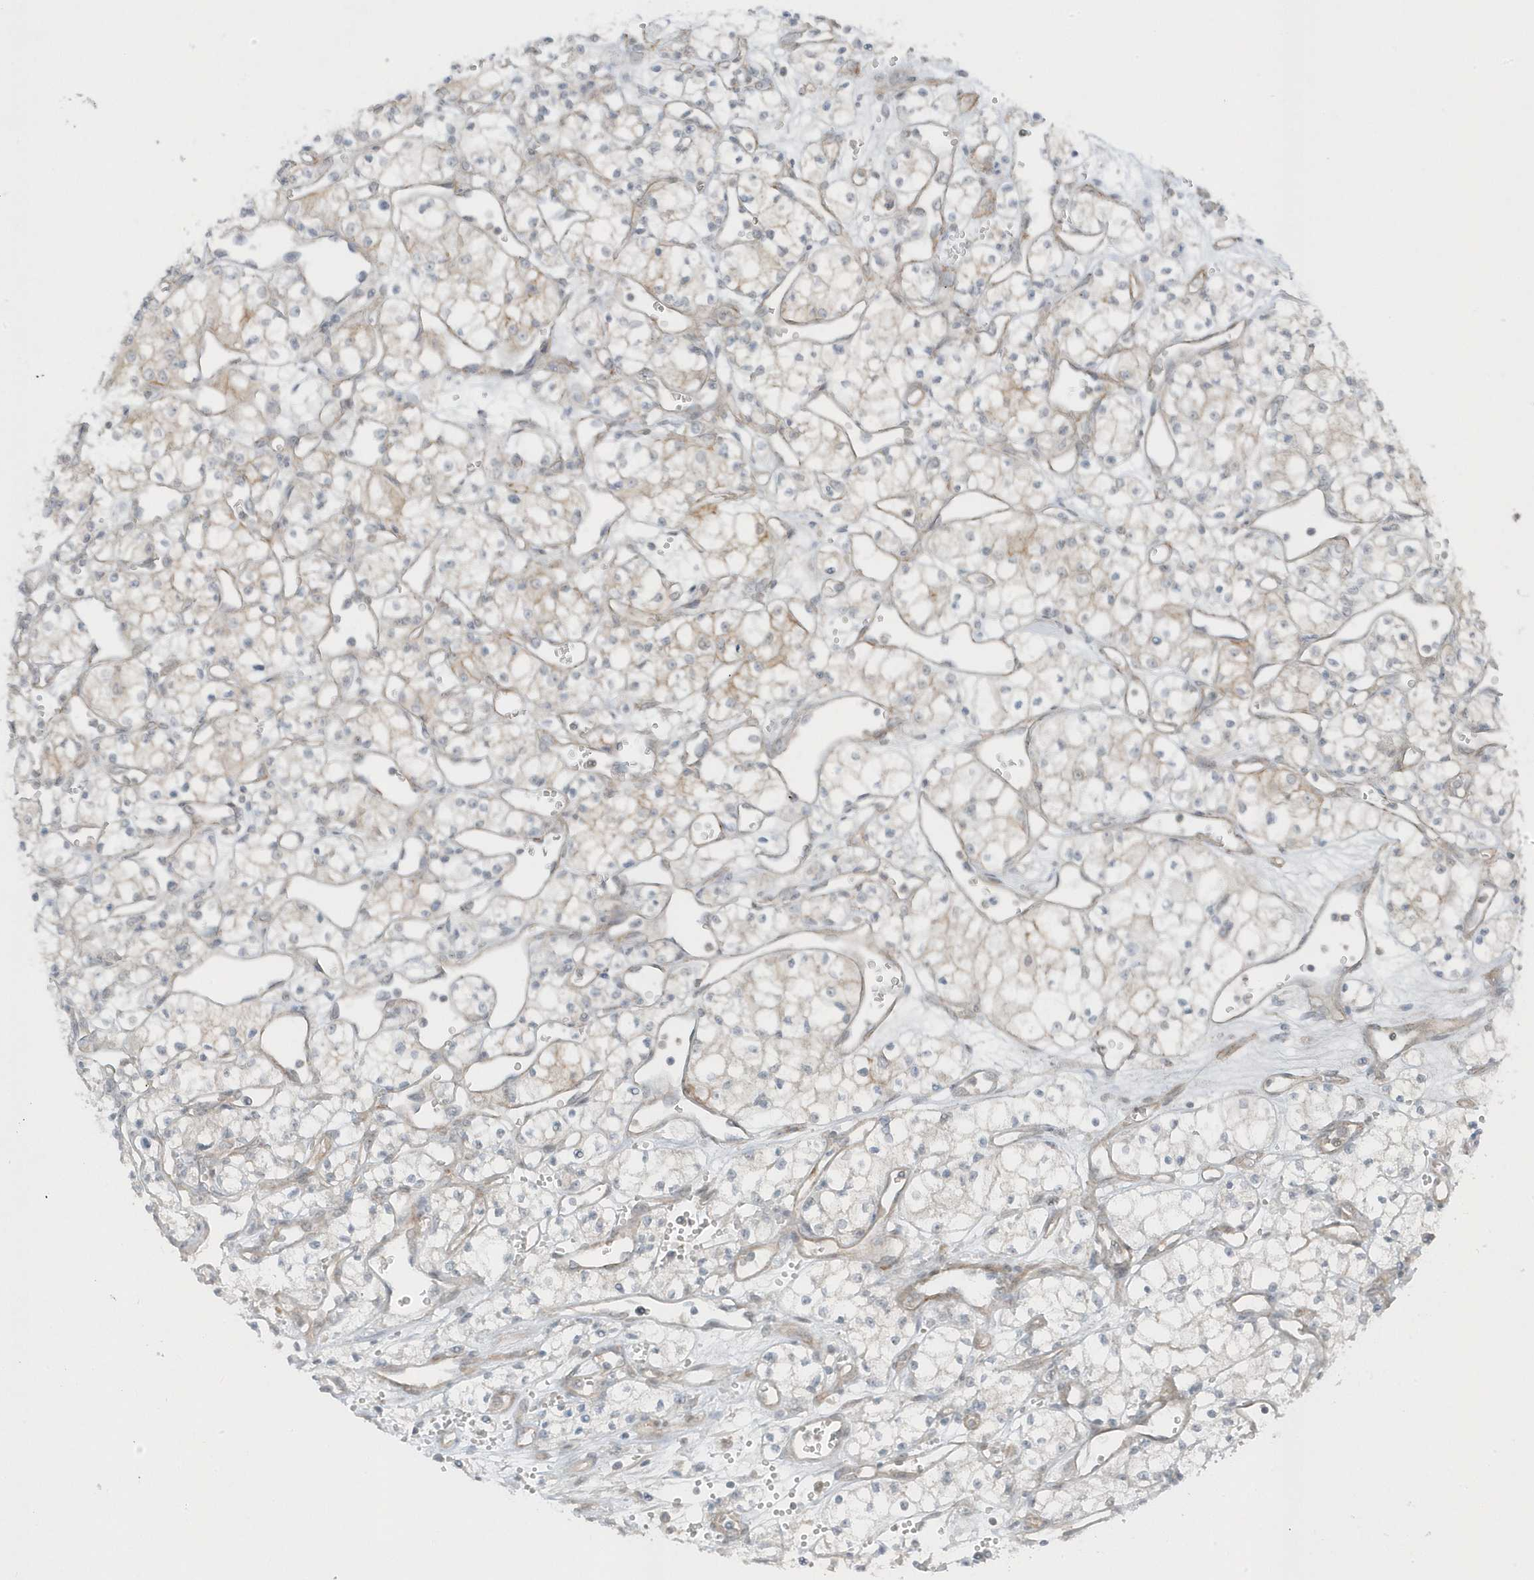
{"staining": {"intensity": "negative", "quantity": "none", "location": "none"}, "tissue": "renal cancer", "cell_type": "Tumor cells", "image_type": "cancer", "snomed": [{"axis": "morphology", "description": "Adenocarcinoma, NOS"}, {"axis": "topography", "description": "Kidney"}], "caption": "Renal cancer (adenocarcinoma) was stained to show a protein in brown. There is no significant positivity in tumor cells.", "gene": "PARD3B", "patient": {"sex": "male", "age": 59}}